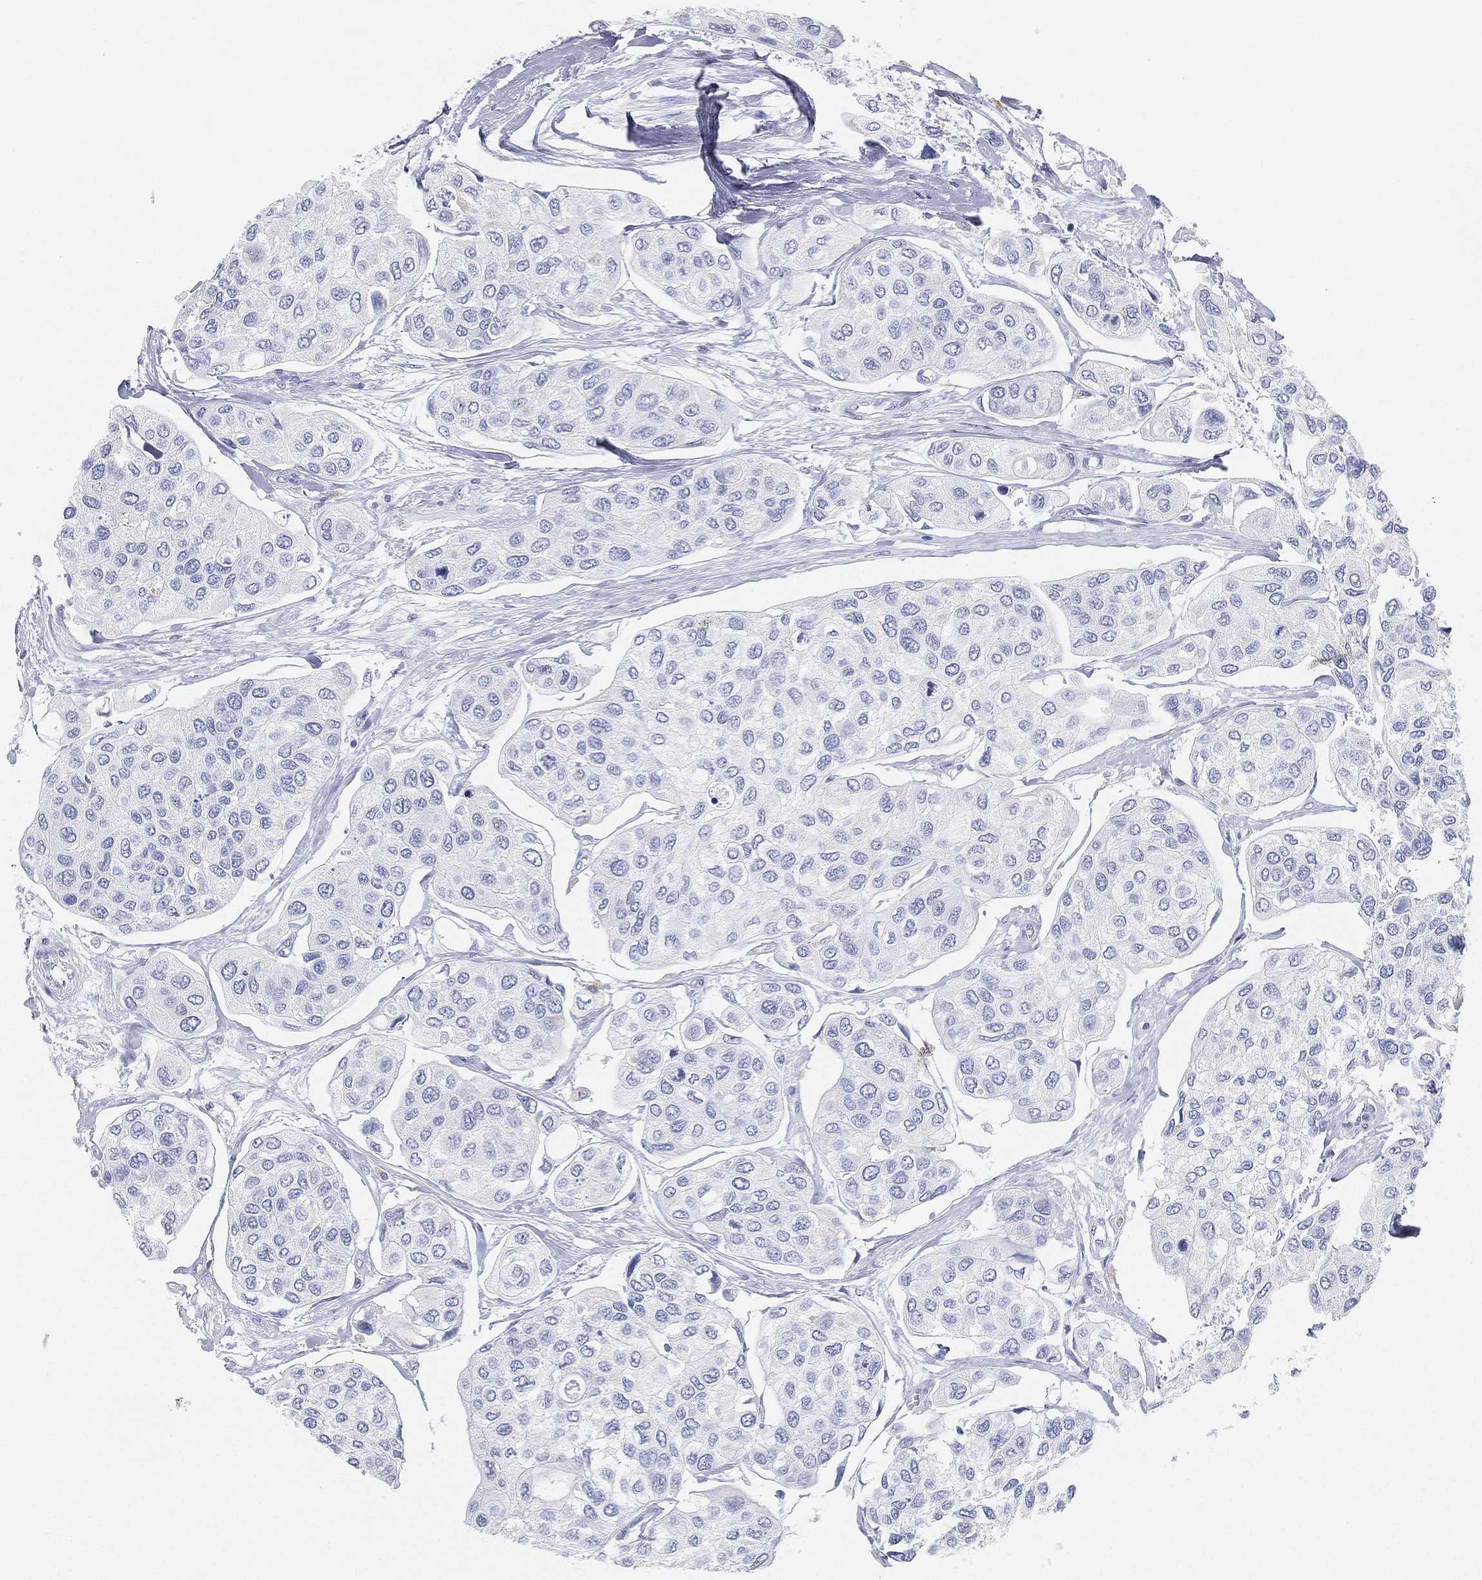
{"staining": {"intensity": "negative", "quantity": "none", "location": "none"}, "tissue": "urothelial cancer", "cell_type": "Tumor cells", "image_type": "cancer", "snomed": [{"axis": "morphology", "description": "Urothelial carcinoma, High grade"}, {"axis": "topography", "description": "Urinary bladder"}], "caption": "DAB (3,3'-diaminobenzidine) immunohistochemical staining of human high-grade urothelial carcinoma shows no significant expression in tumor cells.", "gene": "GPR61", "patient": {"sex": "male", "age": 77}}